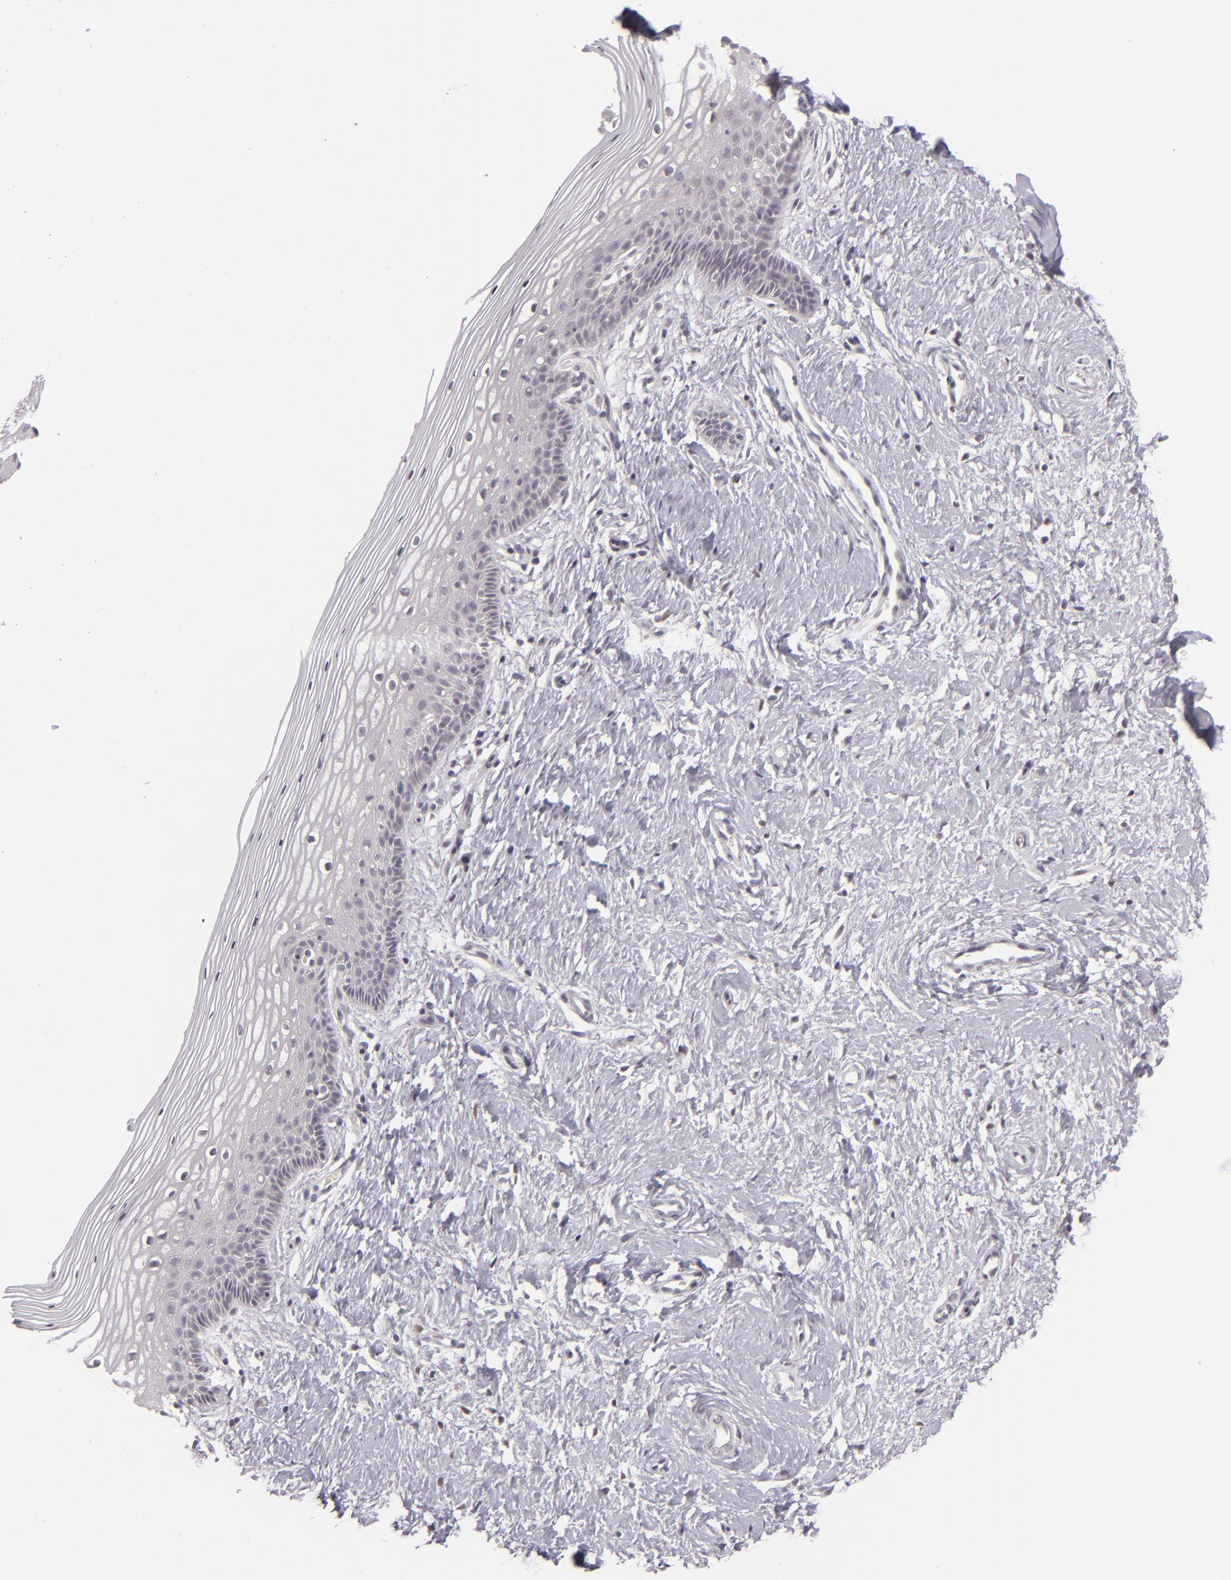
{"staining": {"intensity": "negative", "quantity": "none", "location": "none"}, "tissue": "vagina", "cell_type": "Squamous epithelial cells", "image_type": "normal", "snomed": [{"axis": "morphology", "description": "Normal tissue, NOS"}, {"axis": "topography", "description": "Vagina"}], "caption": "There is no significant expression in squamous epithelial cells of vagina. (Brightfield microscopy of DAB IHC at high magnification).", "gene": "SIX1", "patient": {"sex": "female", "age": 46}}